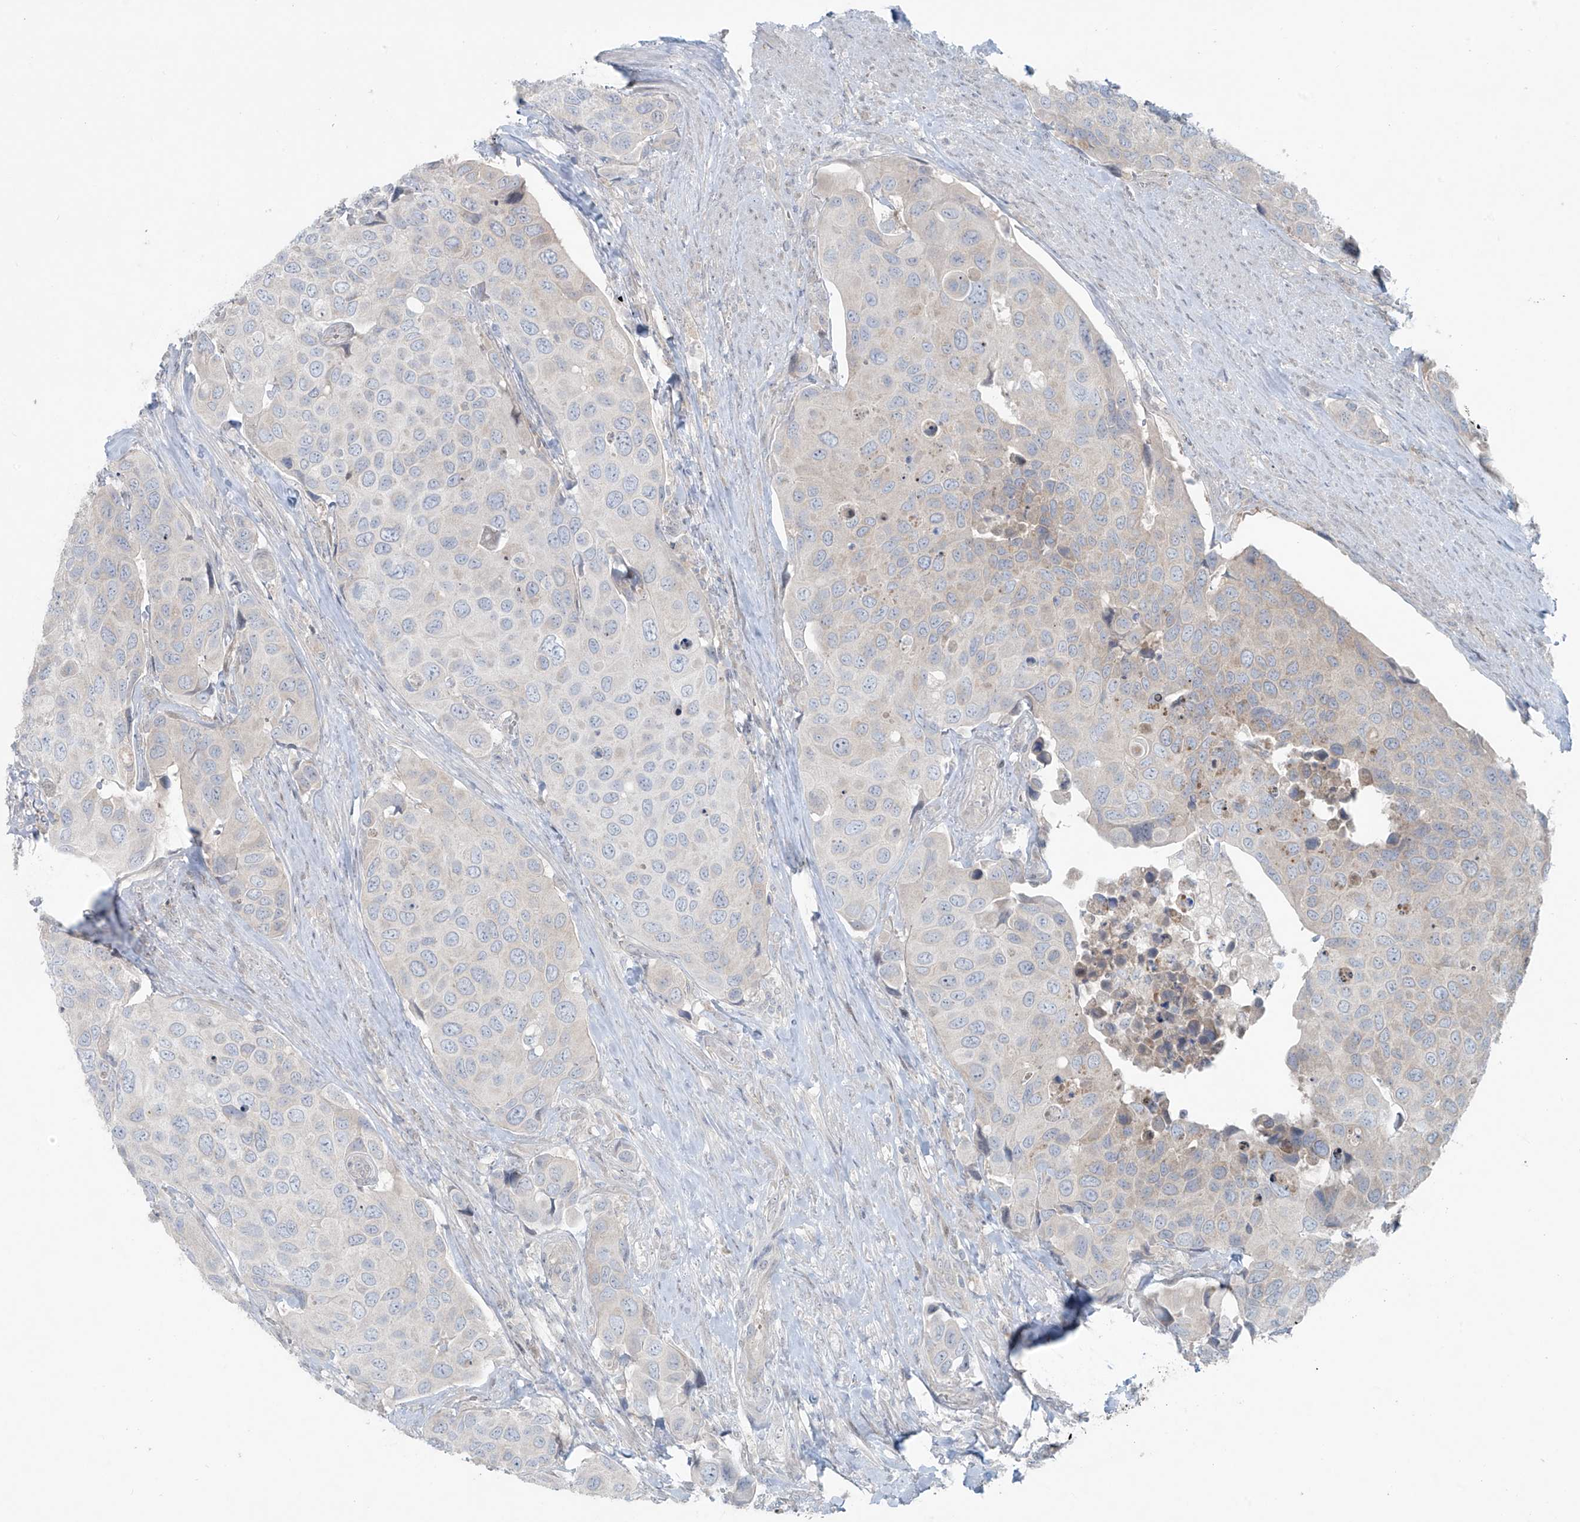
{"staining": {"intensity": "negative", "quantity": "none", "location": "none"}, "tissue": "urothelial cancer", "cell_type": "Tumor cells", "image_type": "cancer", "snomed": [{"axis": "morphology", "description": "Urothelial carcinoma, High grade"}, {"axis": "topography", "description": "Urinary bladder"}], "caption": "IHC micrograph of human urothelial carcinoma (high-grade) stained for a protein (brown), which demonstrates no staining in tumor cells. (Brightfield microscopy of DAB (3,3'-diaminobenzidine) IHC at high magnification).", "gene": "PPAT", "patient": {"sex": "male", "age": 74}}